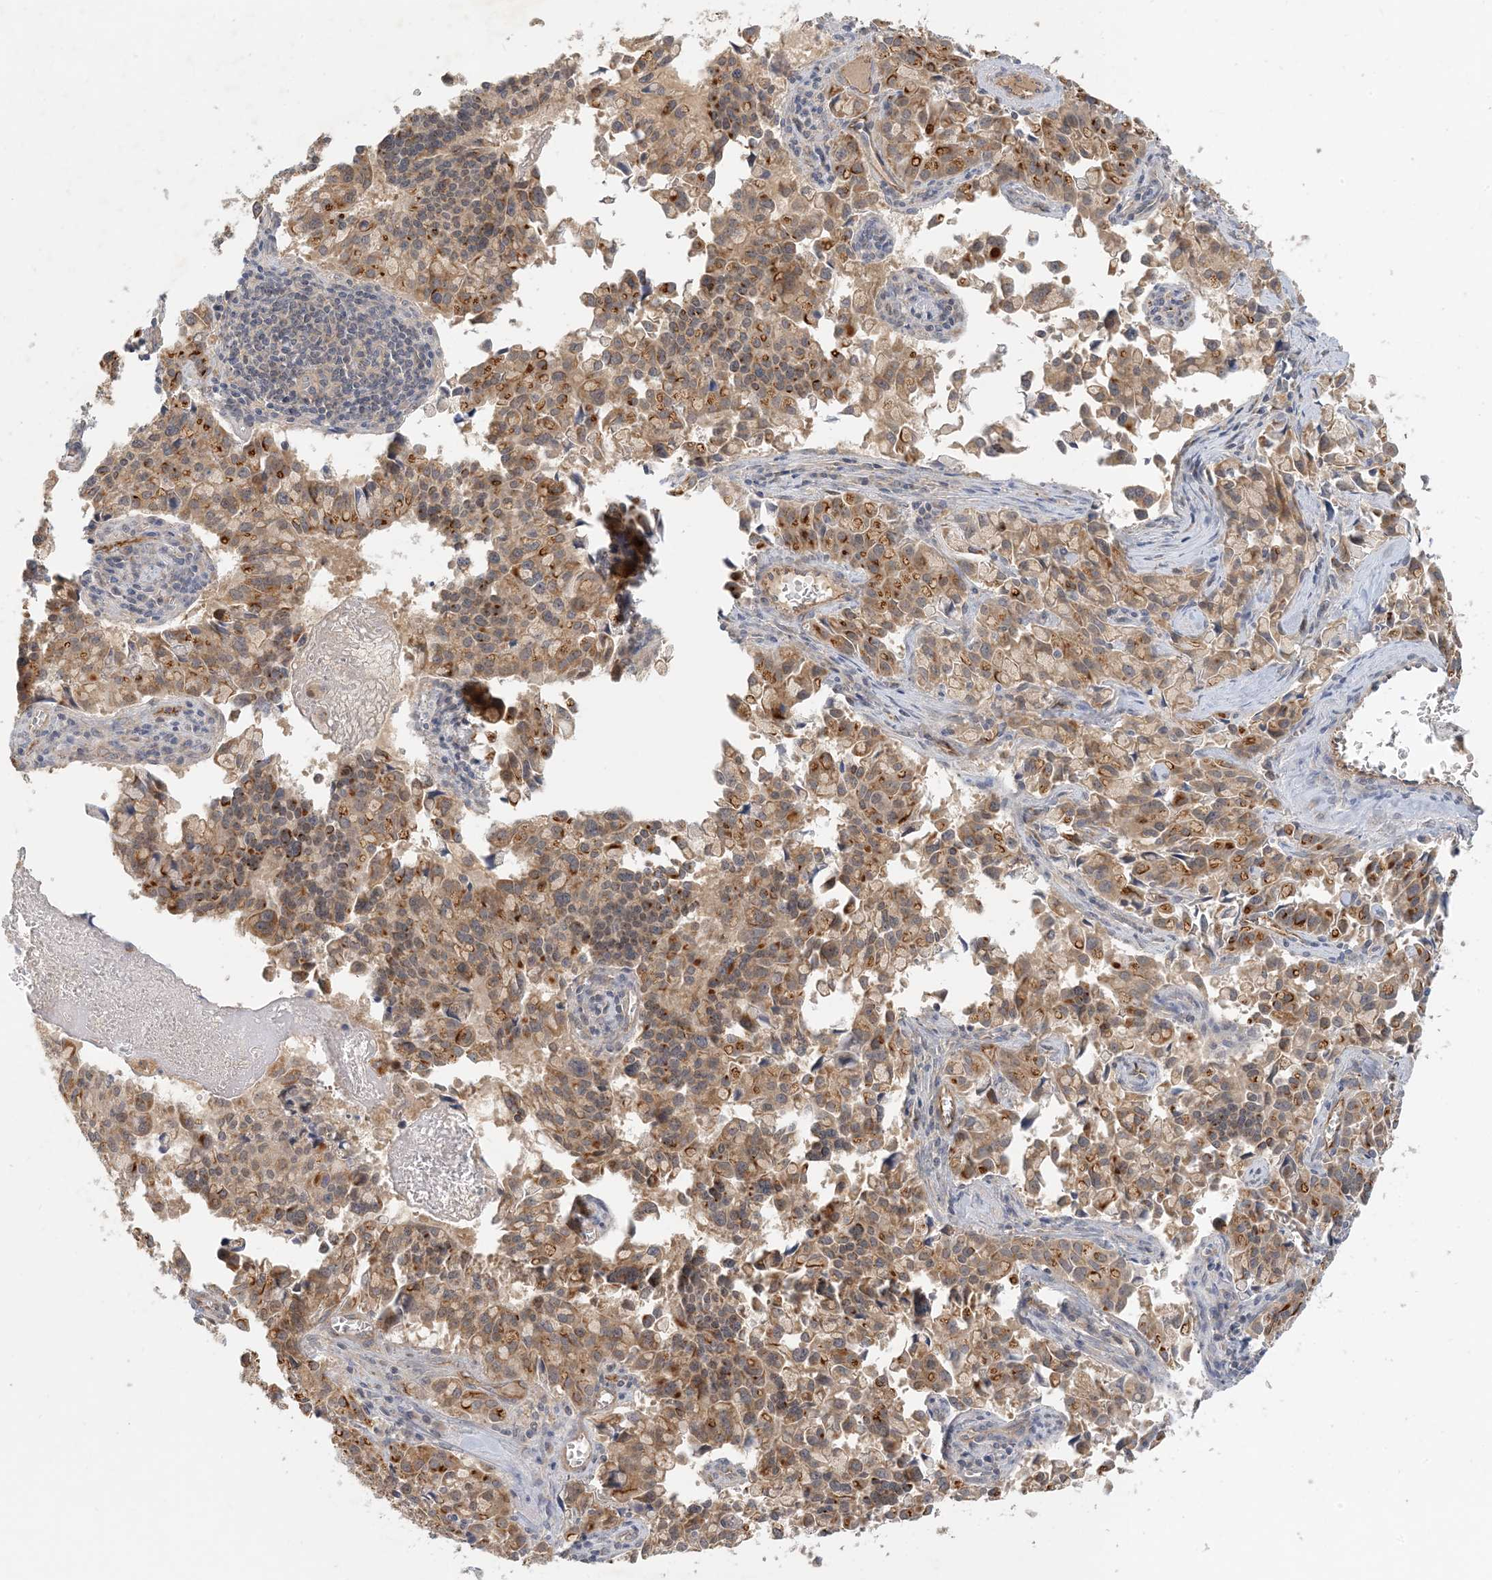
{"staining": {"intensity": "moderate", "quantity": ">75%", "location": "cytoplasmic/membranous"}, "tissue": "pancreatic cancer", "cell_type": "Tumor cells", "image_type": "cancer", "snomed": [{"axis": "morphology", "description": "Adenocarcinoma, NOS"}, {"axis": "topography", "description": "Pancreas"}], "caption": "This is a photomicrograph of immunohistochemistry staining of adenocarcinoma (pancreatic), which shows moderate positivity in the cytoplasmic/membranous of tumor cells.", "gene": "ZBTB3", "patient": {"sex": "male", "age": 65}}